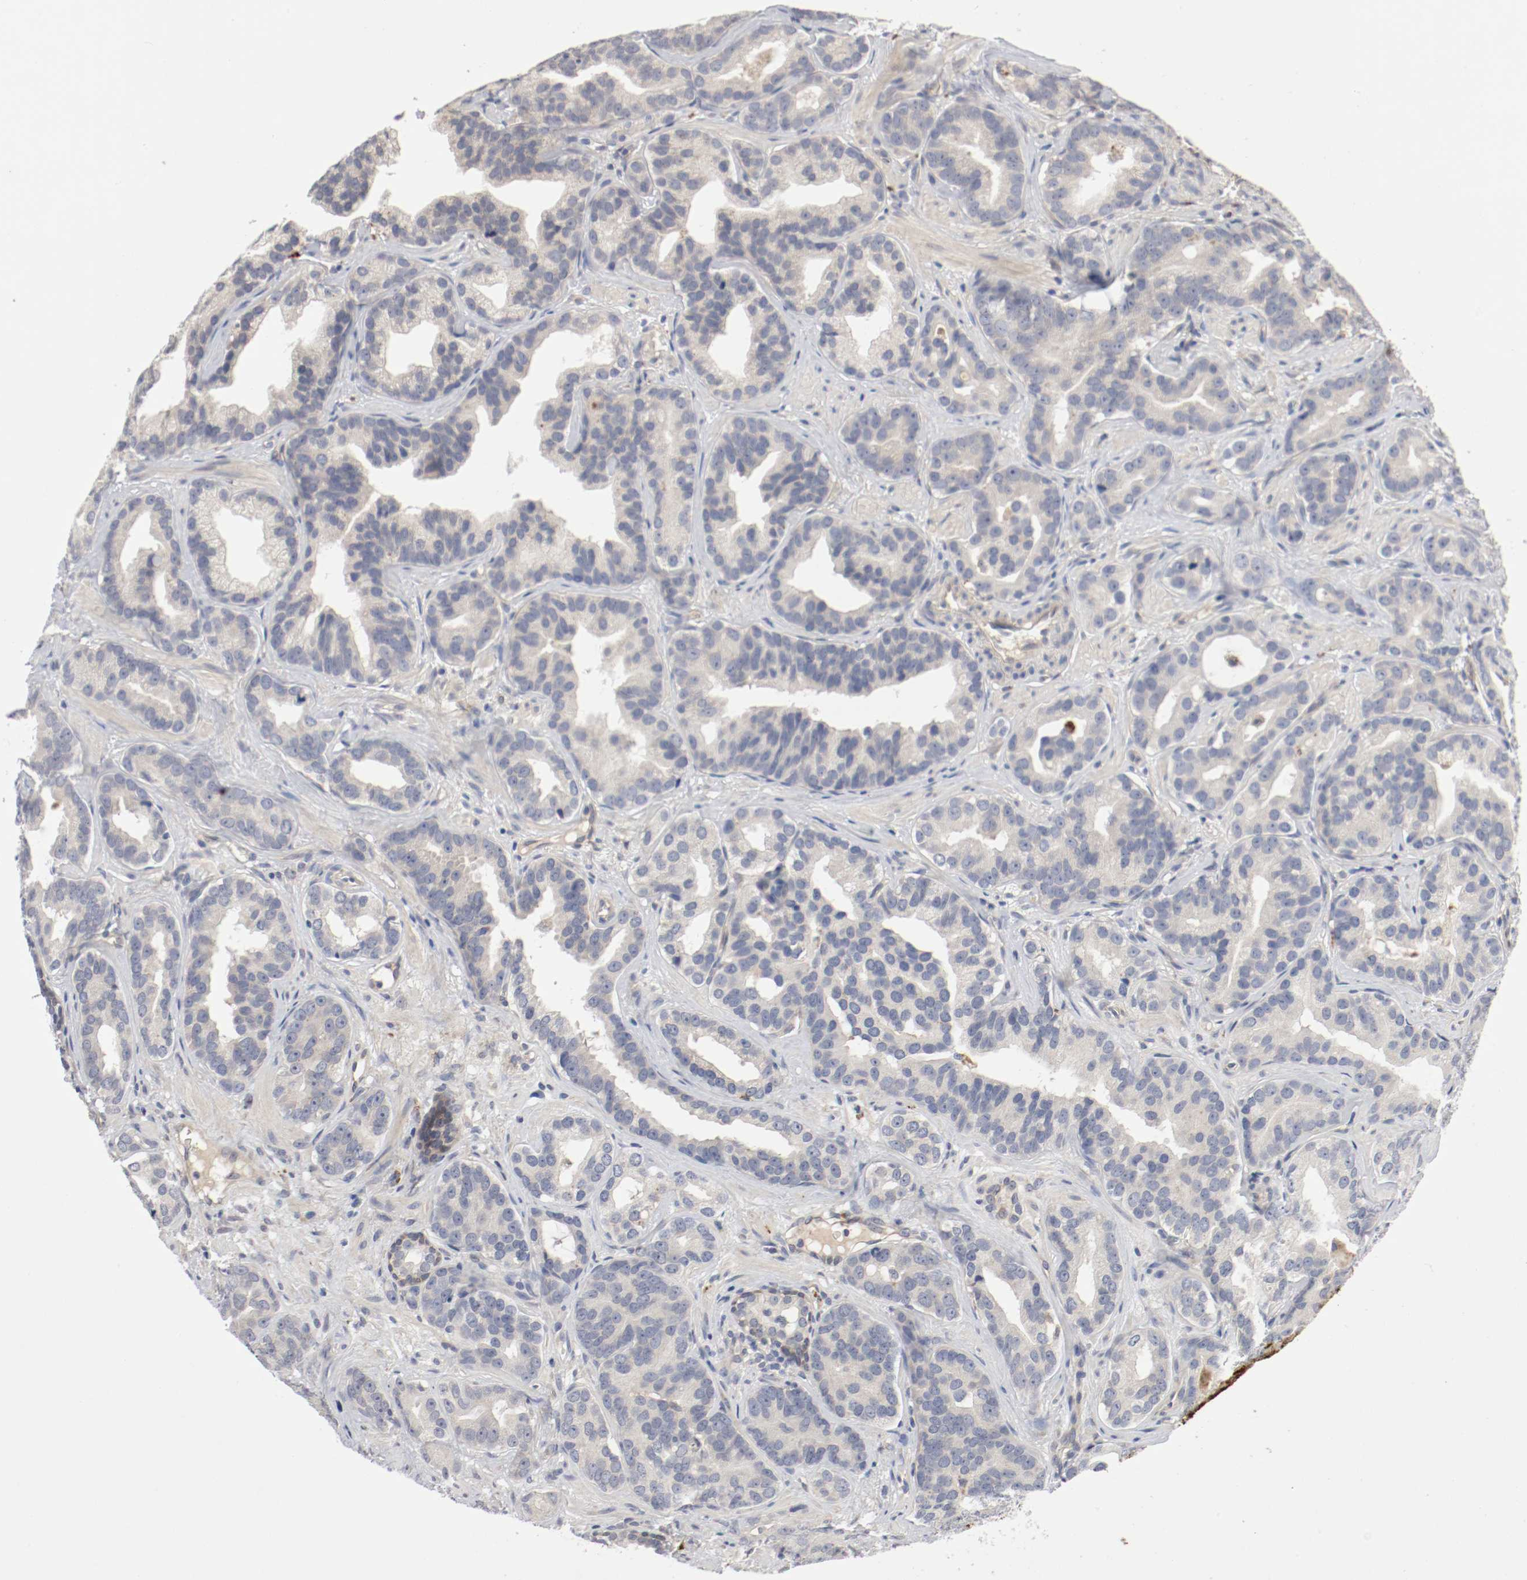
{"staining": {"intensity": "weak", "quantity": "25%-75%", "location": "cytoplasmic/membranous"}, "tissue": "prostate cancer", "cell_type": "Tumor cells", "image_type": "cancer", "snomed": [{"axis": "morphology", "description": "Adenocarcinoma, Low grade"}, {"axis": "topography", "description": "Prostate"}], "caption": "A high-resolution photomicrograph shows immunohistochemistry (IHC) staining of adenocarcinoma (low-grade) (prostate), which shows weak cytoplasmic/membranous staining in approximately 25%-75% of tumor cells.", "gene": "REN", "patient": {"sex": "male", "age": 59}}